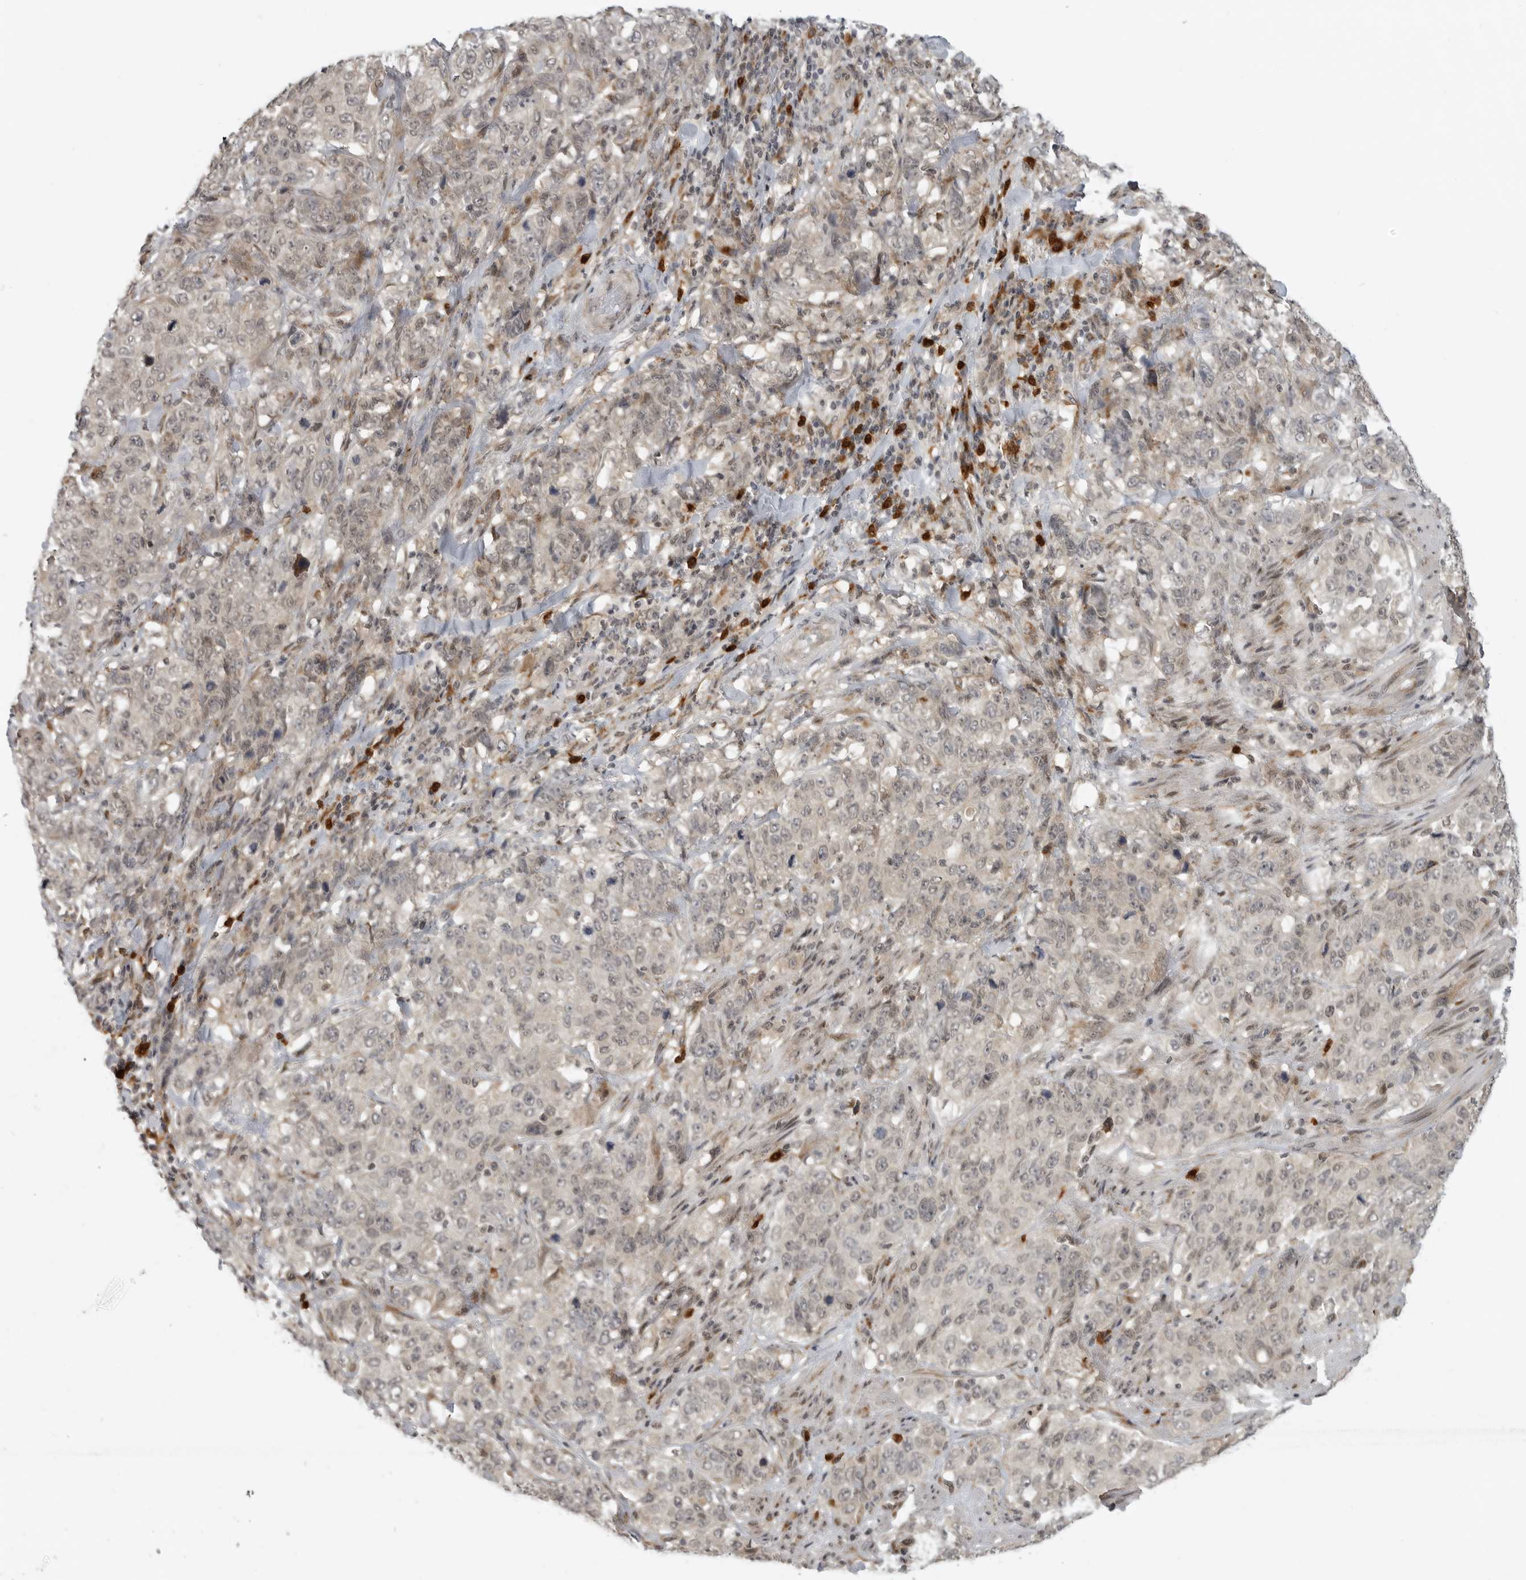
{"staining": {"intensity": "negative", "quantity": "none", "location": "none"}, "tissue": "stomach cancer", "cell_type": "Tumor cells", "image_type": "cancer", "snomed": [{"axis": "morphology", "description": "Adenocarcinoma, NOS"}, {"axis": "topography", "description": "Stomach"}], "caption": "An immunohistochemistry photomicrograph of stomach cancer is shown. There is no staining in tumor cells of stomach cancer.", "gene": "CEP295NL", "patient": {"sex": "male", "age": 48}}